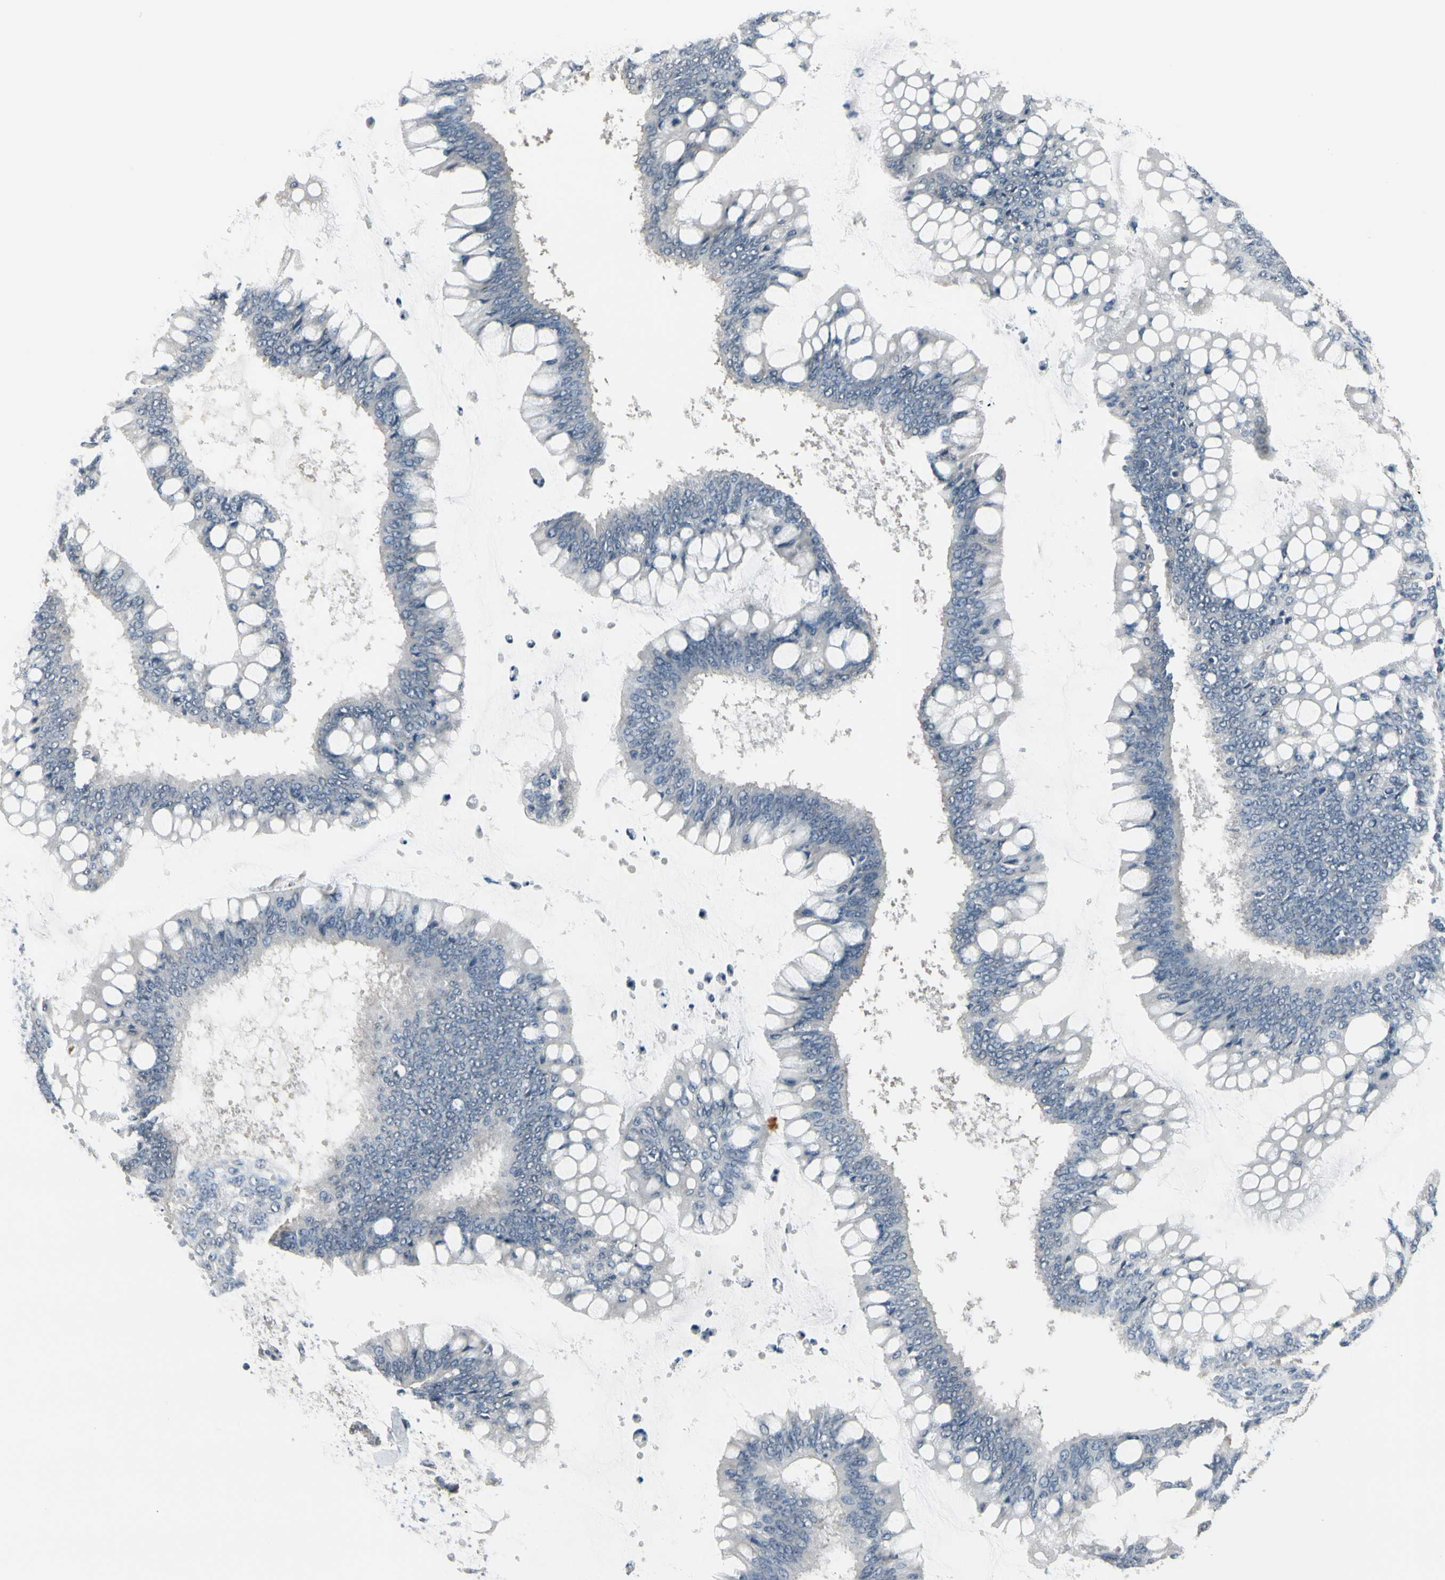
{"staining": {"intensity": "negative", "quantity": "none", "location": "none"}, "tissue": "ovarian cancer", "cell_type": "Tumor cells", "image_type": "cancer", "snomed": [{"axis": "morphology", "description": "Cystadenocarcinoma, mucinous, NOS"}, {"axis": "topography", "description": "Ovary"}], "caption": "Immunohistochemical staining of human ovarian mucinous cystadenocarcinoma exhibits no significant expression in tumor cells. (DAB immunohistochemistry visualized using brightfield microscopy, high magnification).", "gene": "SV2A", "patient": {"sex": "female", "age": 73}}